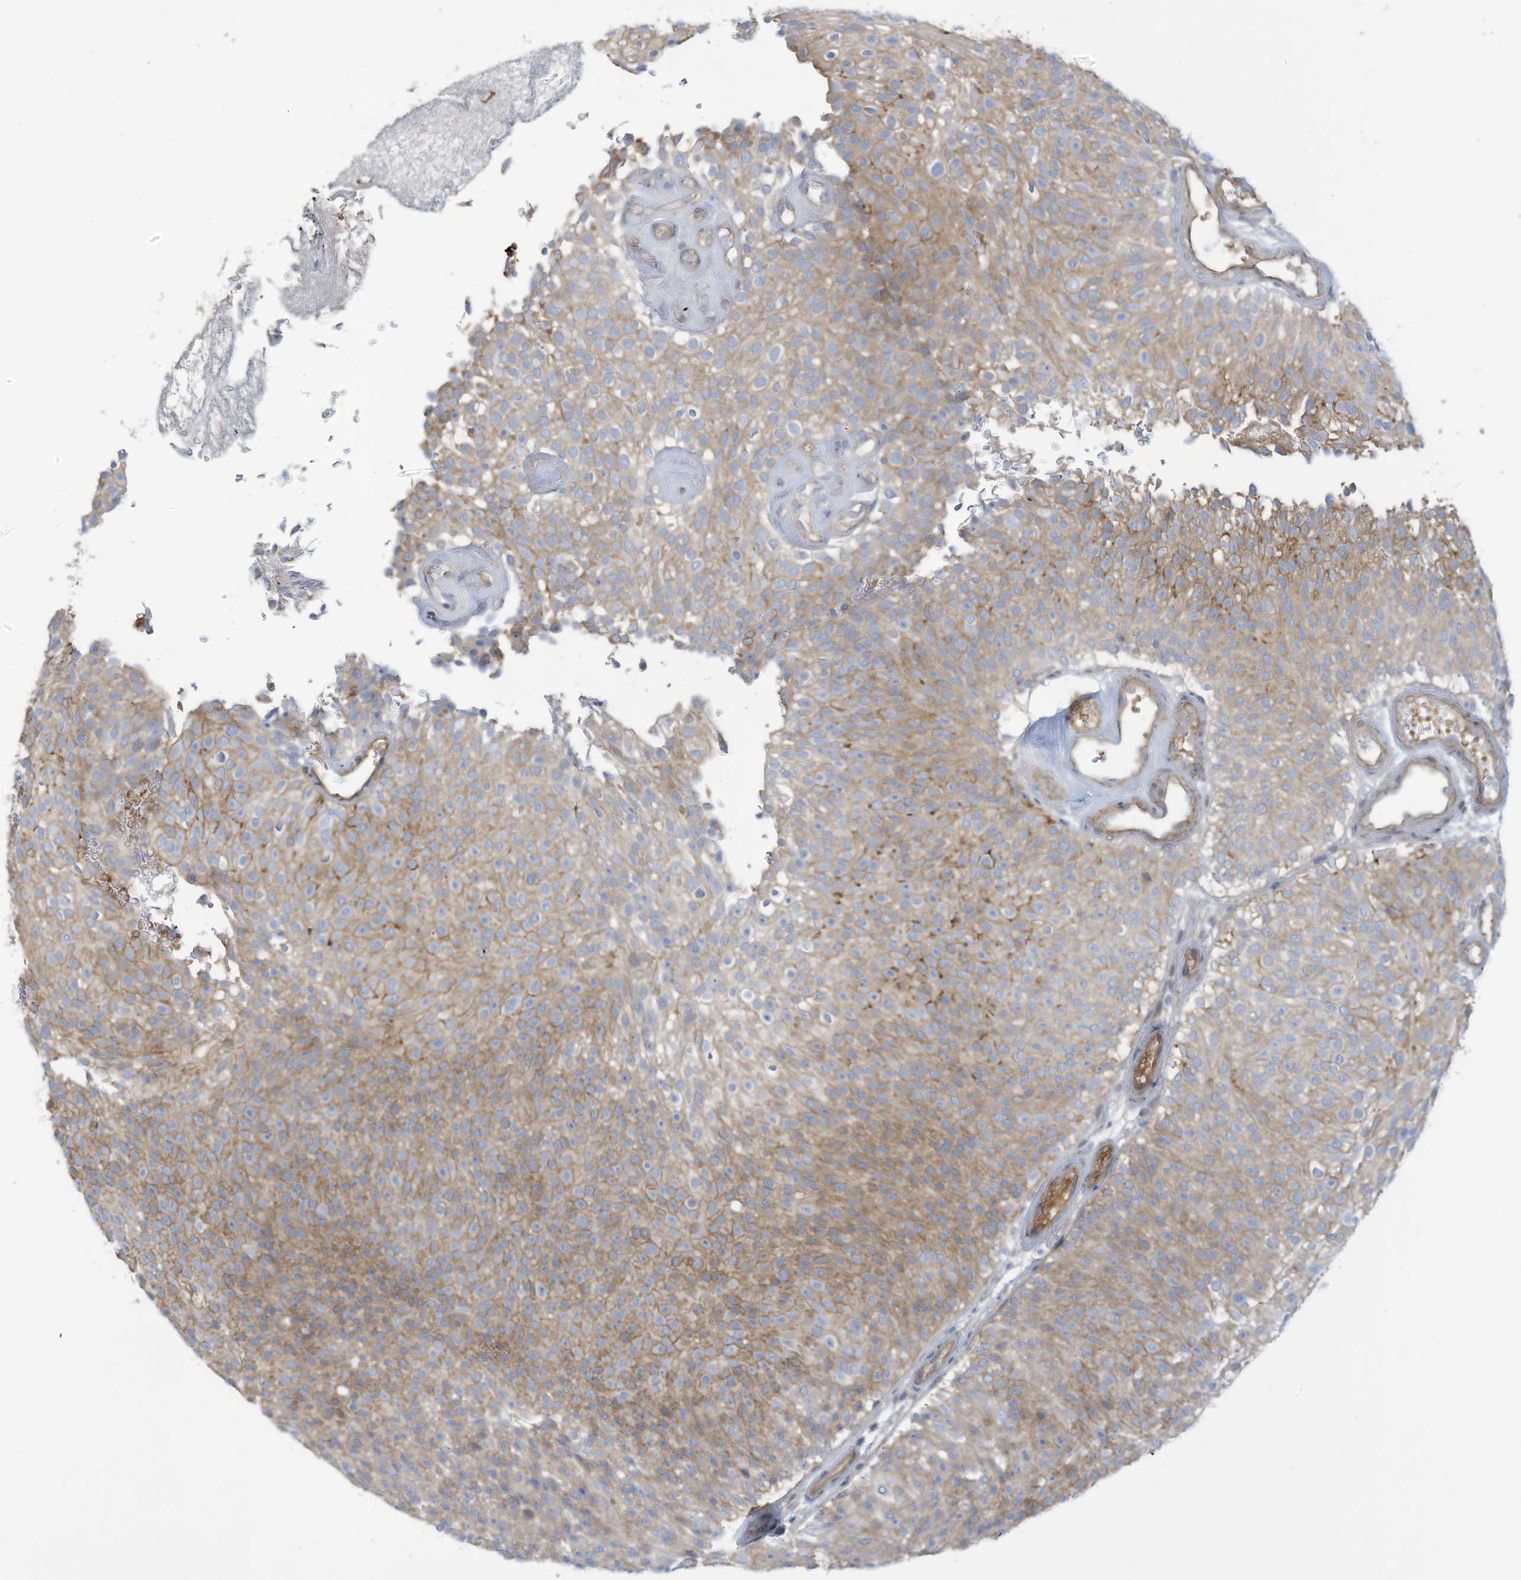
{"staining": {"intensity": "moderate", "quantity": "25%-75%", "location": "cytoplasmic/membranous"}, "tissue": "urothelial cancer", "cell_type": "Tumor cells", "image_type": "cancer", "snomed": [{"axis": "morphology", "description": "Urothelial carcinoma, Low grade"}, {"axis": "topography", "description": "Urinary bladder"}], "caption": "Moderate cytoplasmic/membranous protein expression is identified in about 25%-75% of tumor cells in low-grade urothelial carcinoma.", "gene": "ADAT2", "patient": {"sex": "male", "age": 78}}